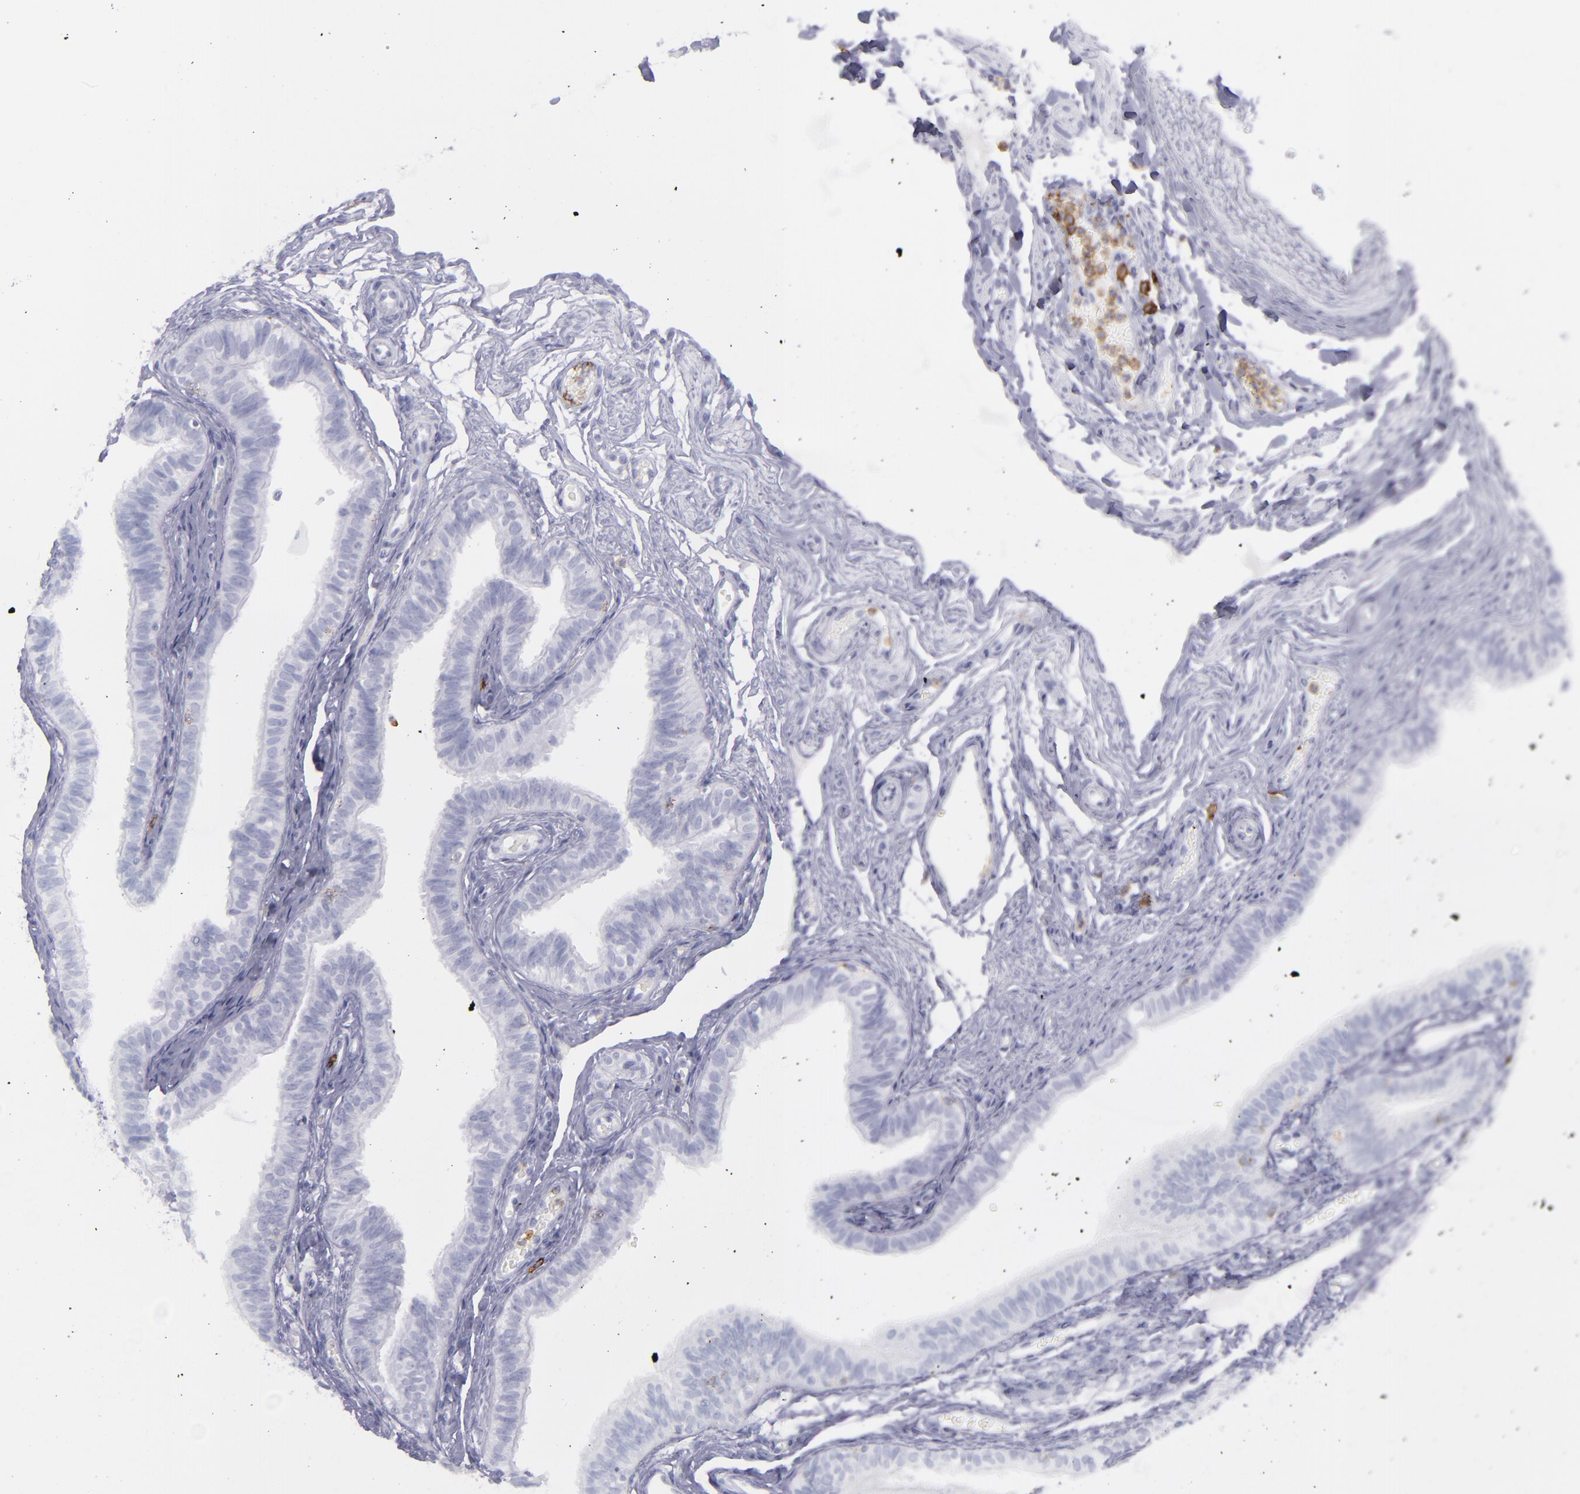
{"staining": {"intensity": "negative", "quantity": "none", "location": "none"}, "tissue": "fallopian tube", "cell_type": "Glandular cells", "image_type": "normal", "snomed": [{"axis": "morphology", "description": "Normal tissue, NOS"}, {"axis": "morphology", "description": "Dermoid, NOS"}, {"axis": "topography", "description": "Fallopian tube"}], "caption": "Immunohistochemical staining of normal fallopian tube displays no significant staining in glandular cells. (Stains: DAB immunohistochemistry with hematoxylin counter stain, Microscopy: brightfield microscopy at high magnification).", "gene": "SELPLG", "patient": {"sex": "female", "age": 33}}